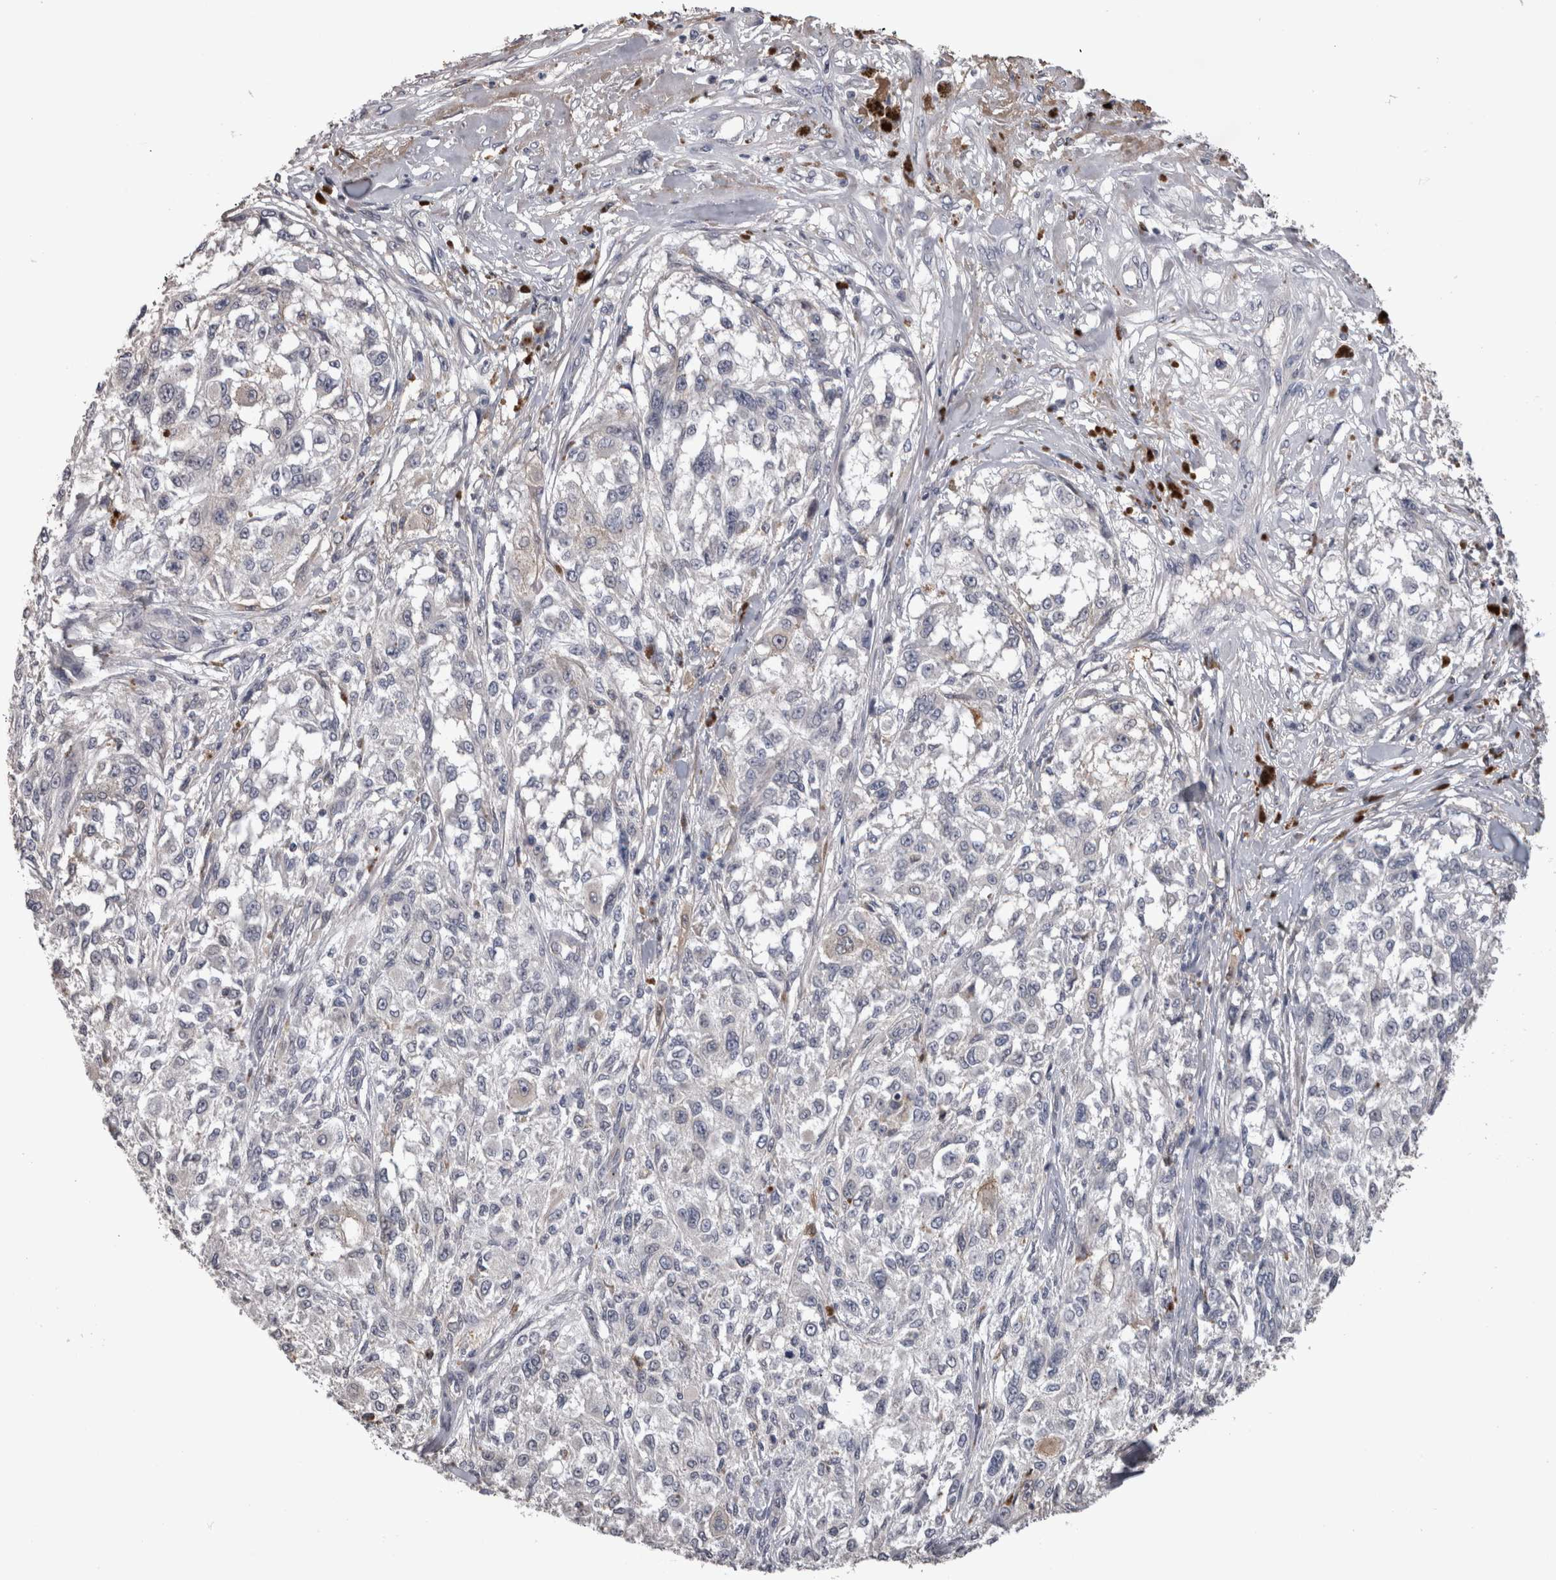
{"staining": {"intensity": "weak", "quantity": "<25%", "location": "cytoplasmic/membranous"}, "tissue": "melanoma", "cell_type": "Tumor cells", "image_type": "cancer", "snomed": [{"axis": "morphology", "description": "Necrosis, NOS"}, {"axis": "morphology", "description": "Malignant melanoma, NOS"}, {"axis": "topography", "description": "Skin"}], "caption": "Tumor cells show no significant protein staining in malignant melanoma. (Stains: DAB immunohistochemistry (IHC) with hematoxylin counter stain, Microscopy: brightfield microscopy at high magnification).", "gene": "STC1", "patient": {"sex": "female", "age": 87}}